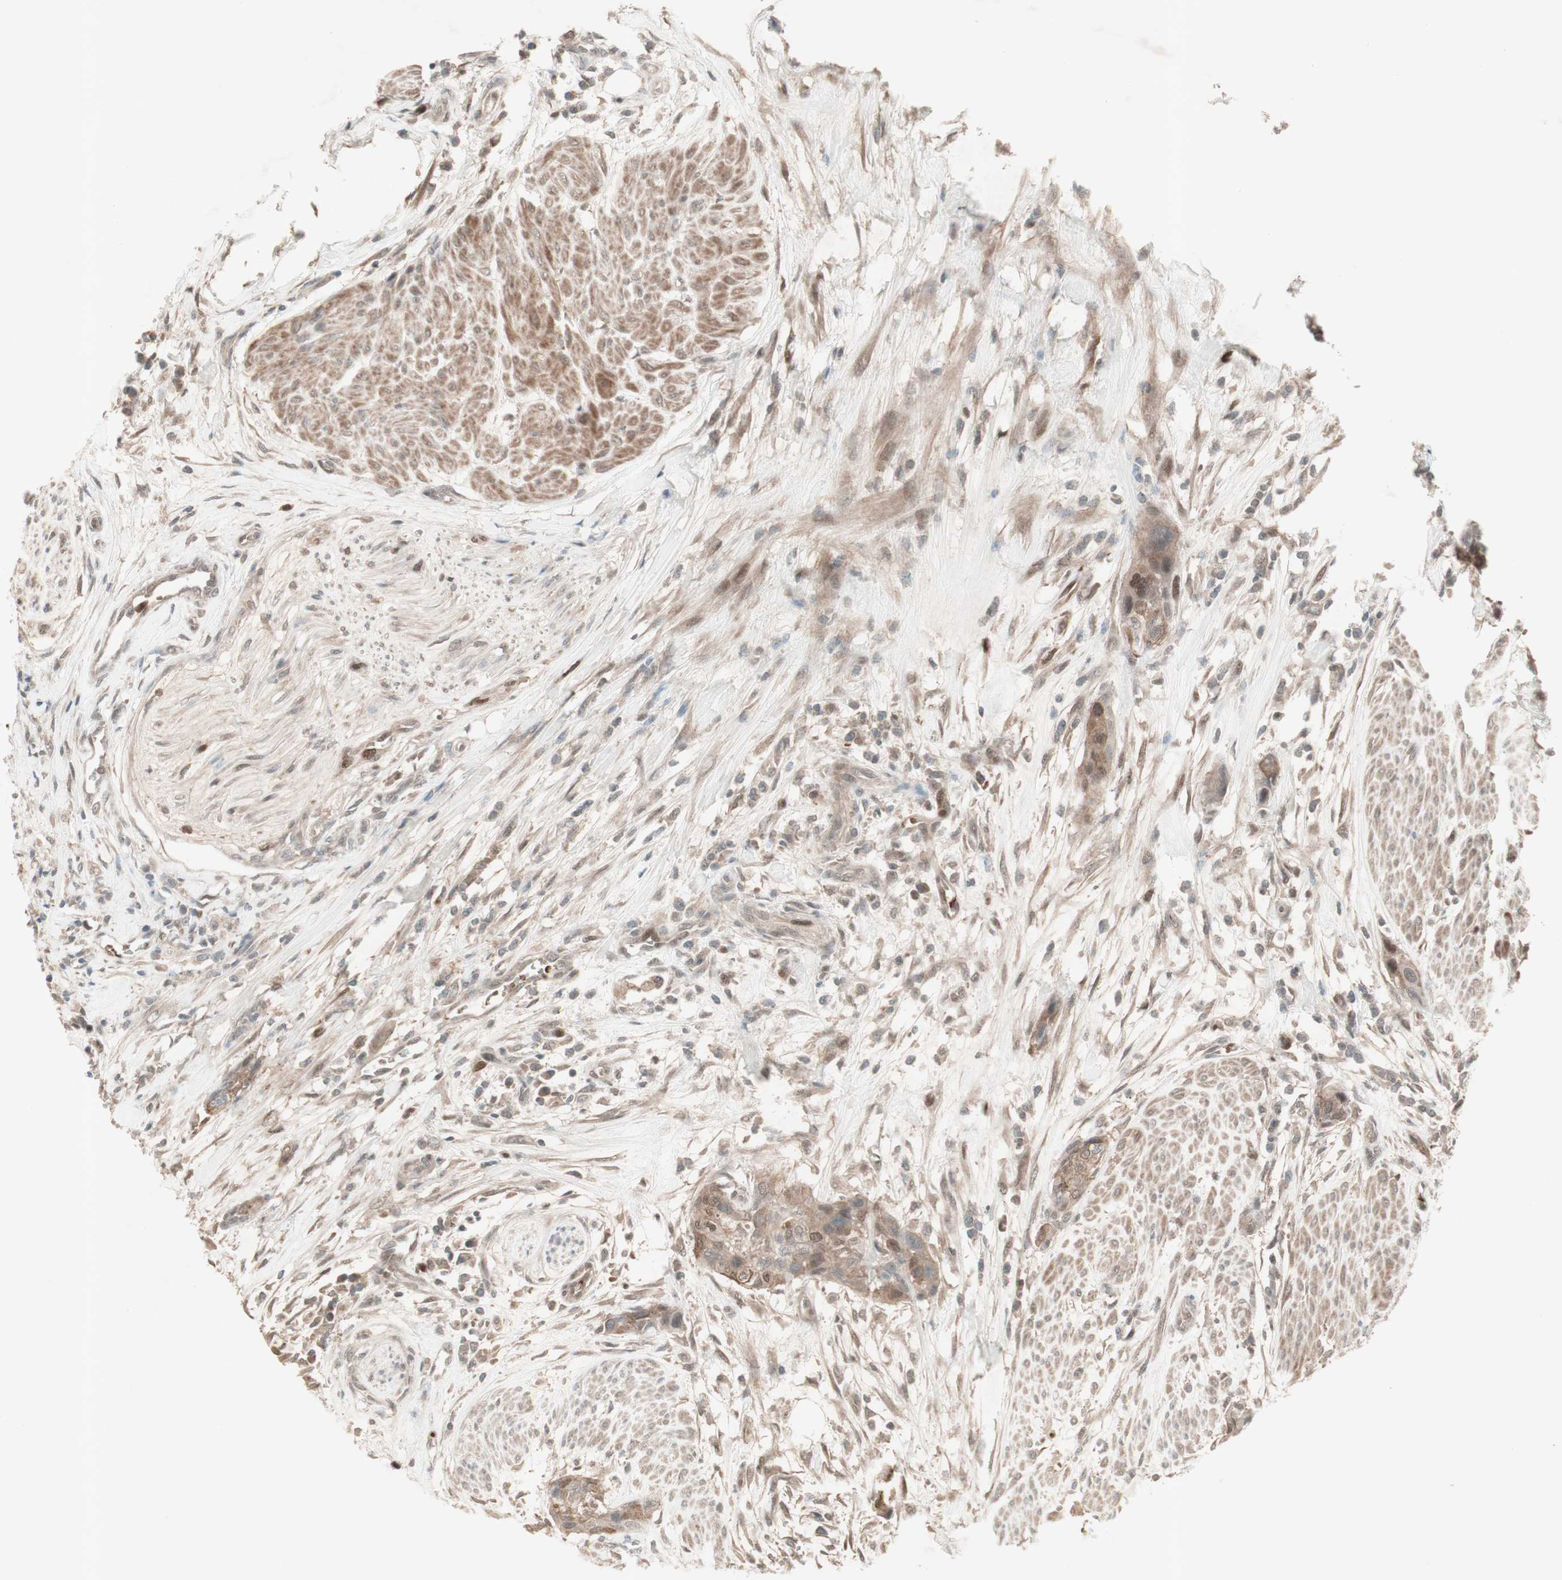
{"staining": {"intensity": "weak", "quantity": ">75%", "location": "cytoplasmic/membranous,nuclear"}, "tissue": "urothelial cancer", "cell_type": "Tumor cells", "image_type": "cancer", "snomed": [{"axis": "morphology", "description": "Urothelial carcinoma, High grade"}, {"axis": "topography", "description": "Urinary bladder"}], "caption": "Brown immunohistochemical staining in human urothelial cancer demonstrates weak cytoplasmic/membranous and nuclear expression in about >75% of tumor cells.", "gene": "MSH6", "patient": {"sex": "male", "age": 35}}